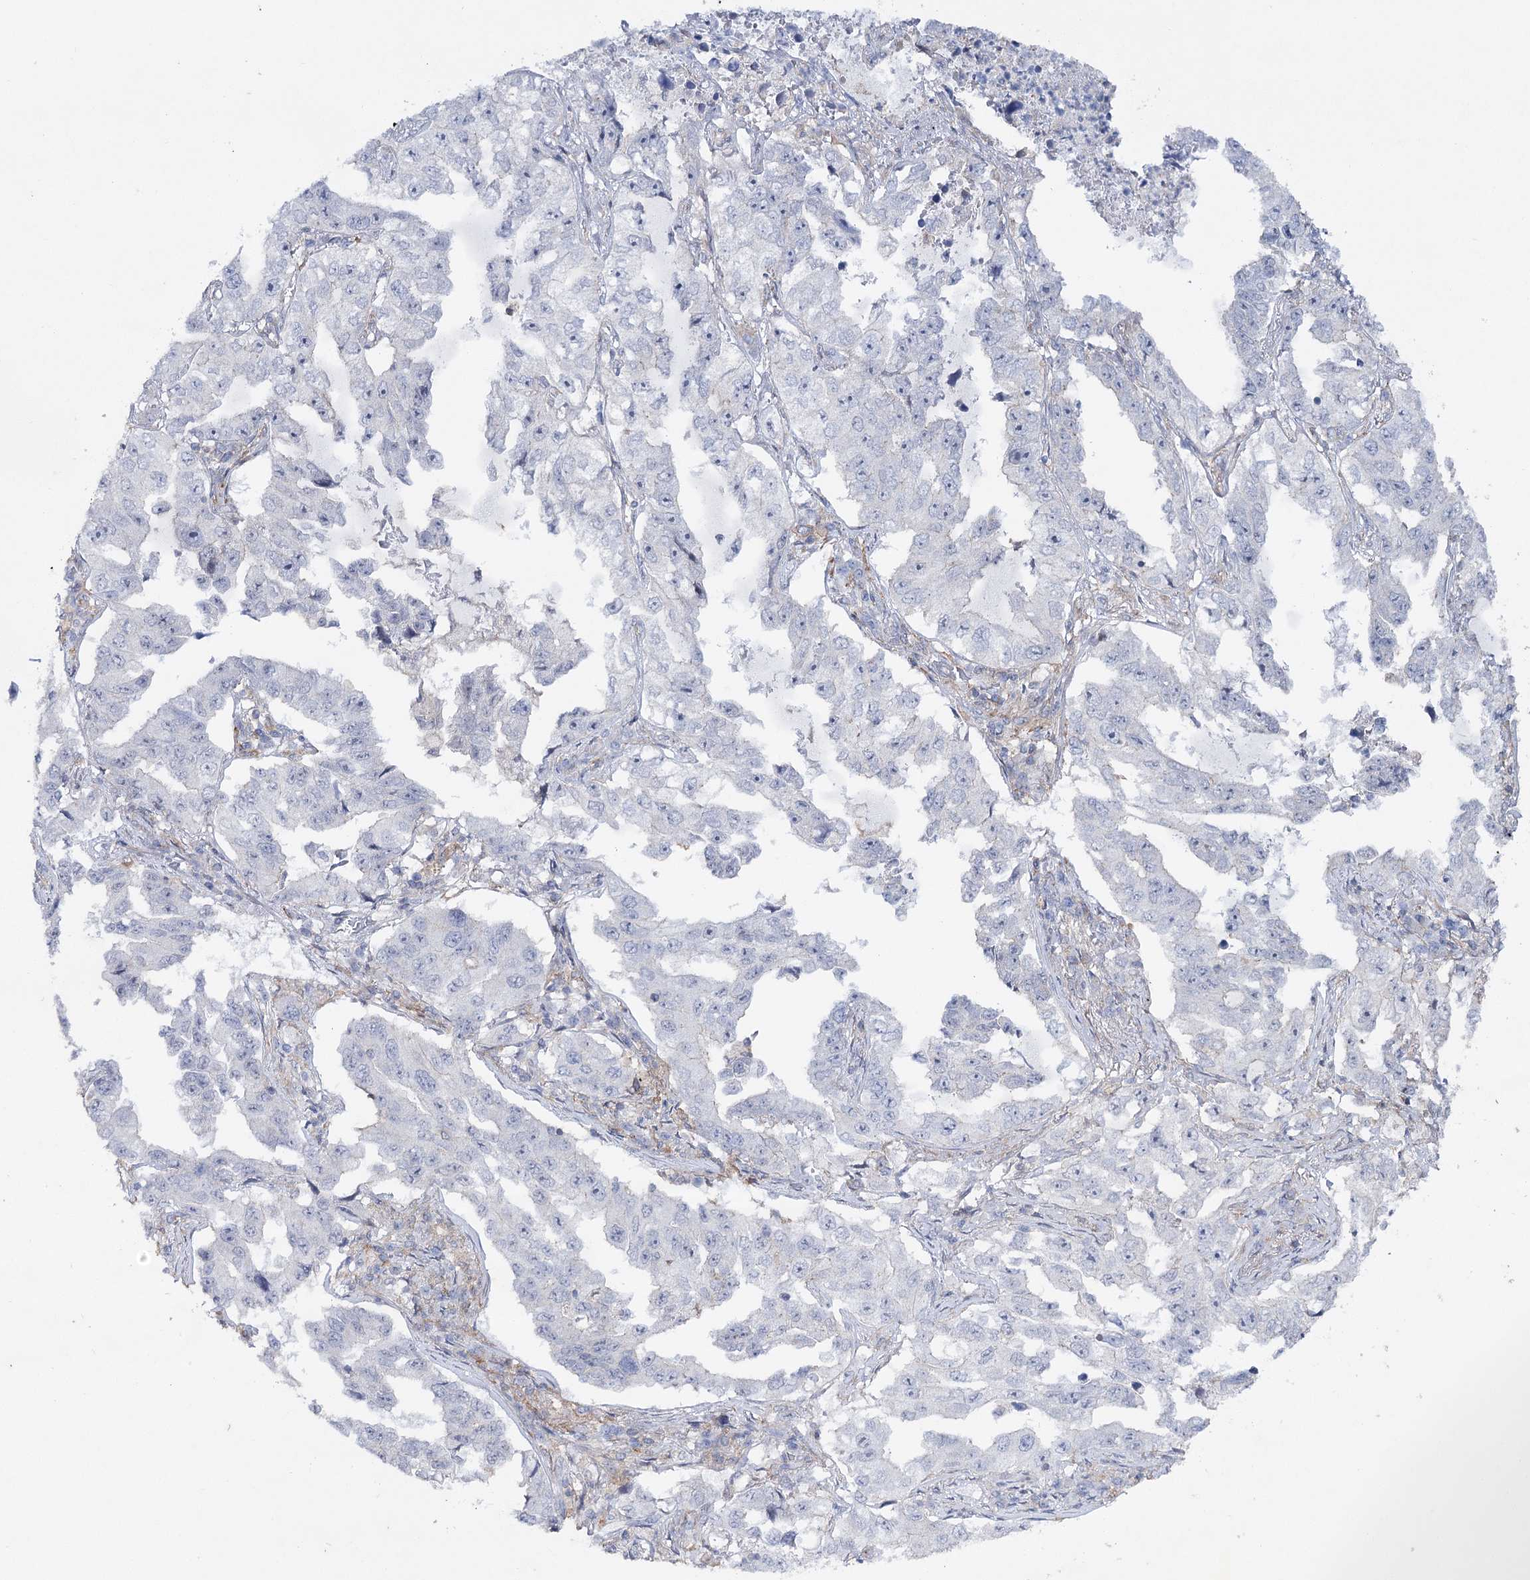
{"staining": {"intensity": "negative", "quantity": "none", "location": "none"}, "tissue": "lung cancer", "cell_type": "Tumor cells", "image_type": "cancer", "snomed": [{"axis": "morphology", "description": "Adenocarcinoma, NOS"}, {"axis": "topography", "description": "Lung"}], "caption": "An IHC image of lung cancer is shown. There is no staining in tumor cells of lung cancer.", "gene": "OBSL1", "patient": {"sex": "female", "age": 51}}